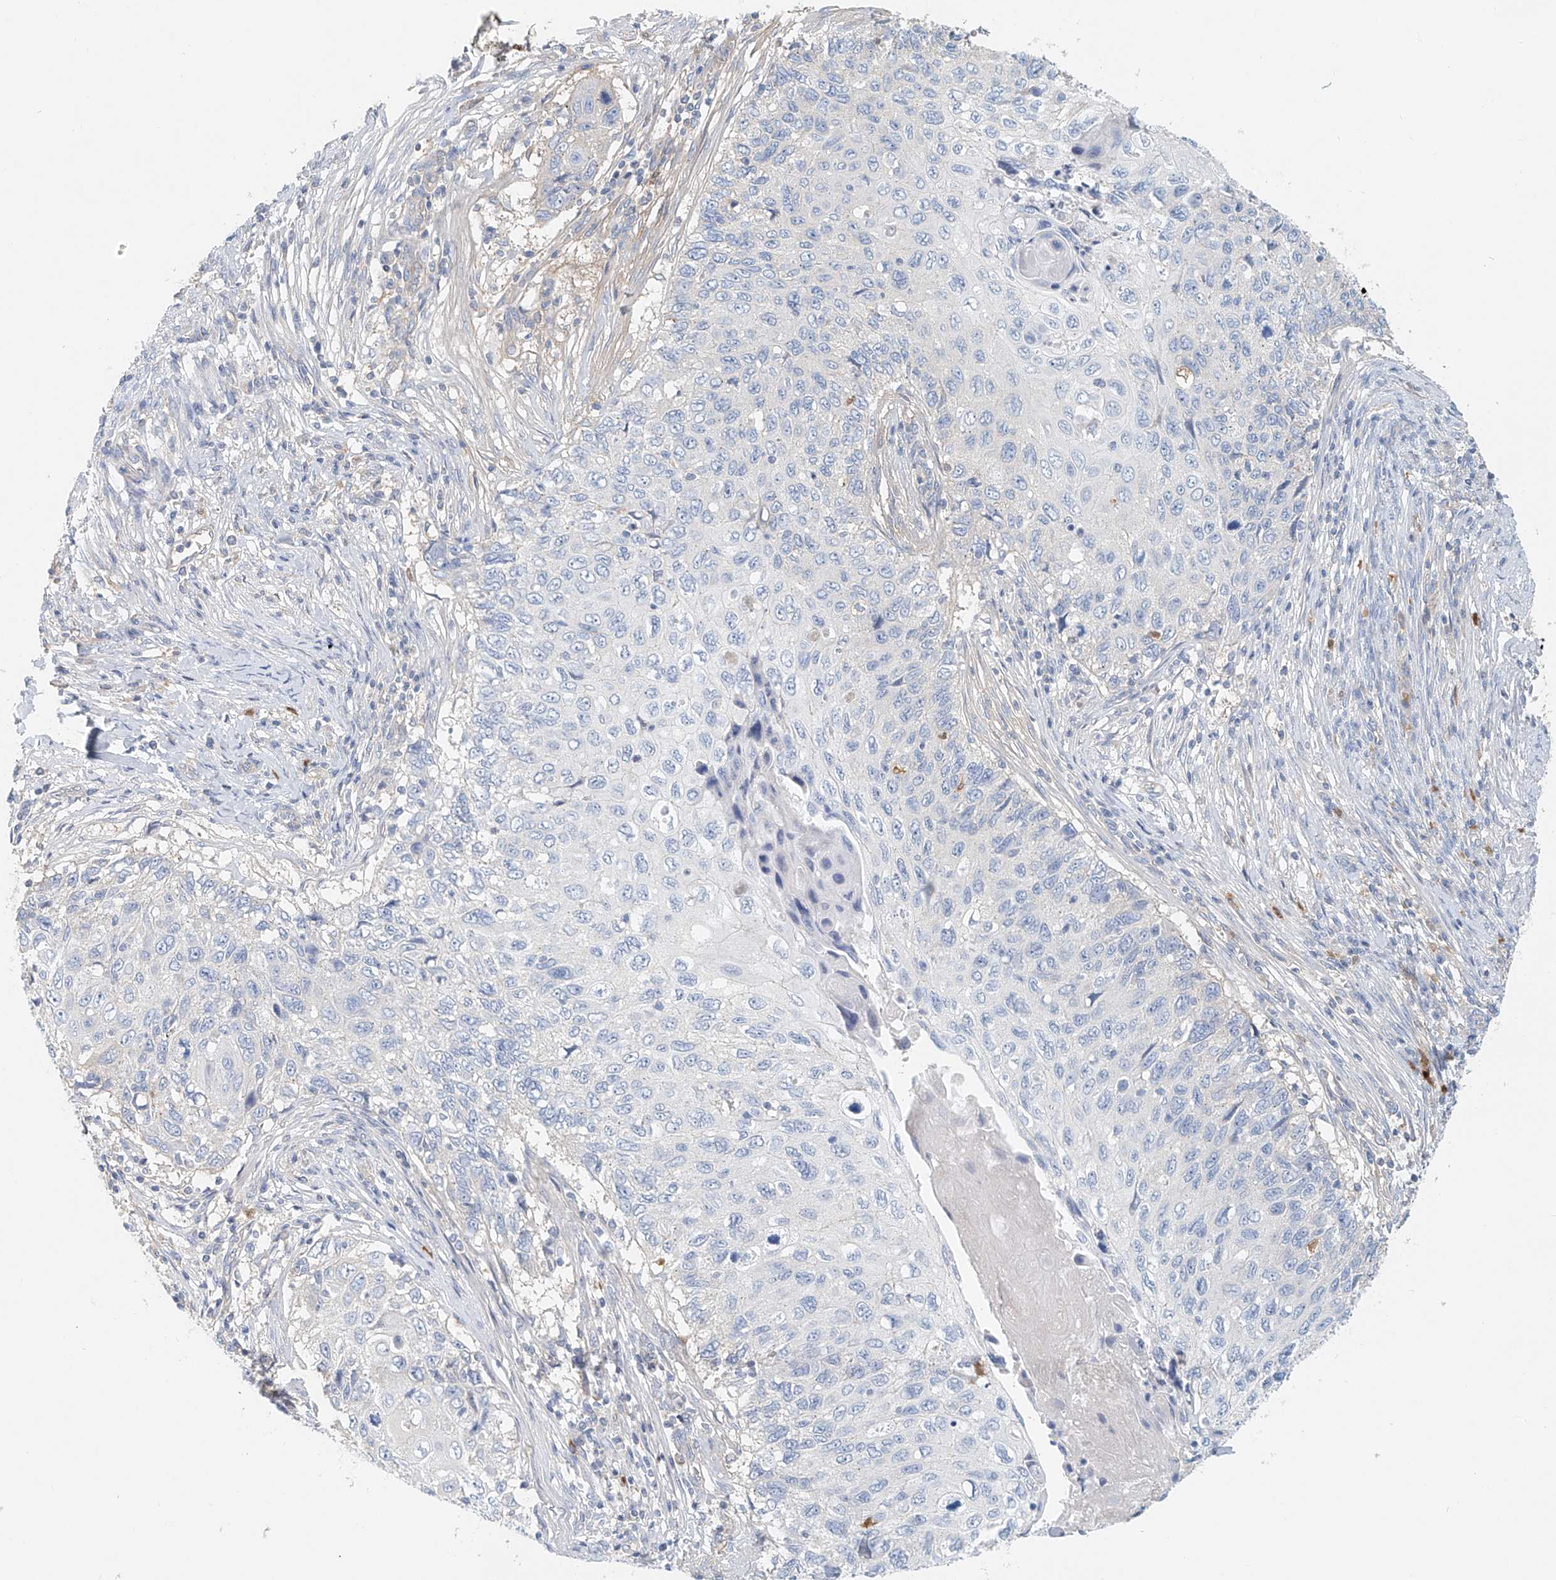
{"staining": {"intensity": "negative", "quantity": "none", "location": "none"}, "tissue": "cervical cancer", "cell_type": "Tumor cells", "image_type": "cancer", "snomed": [{"axis": "morphology", "description": "Squamous cell carcinoma, NOS"}, {"axis": "topography", "description": "Cervix"}], "caption": "The photomicrograph exhibits no significant positivity in tumor cells of squamous cell carcinoma (cervical). (Stains: DAB IHC with hematoxylin counter stain, Microscopy: brightfield microscopy at high magnification).", "gene": "FRYL", "patient": {"sex": "female", "age": 70}}